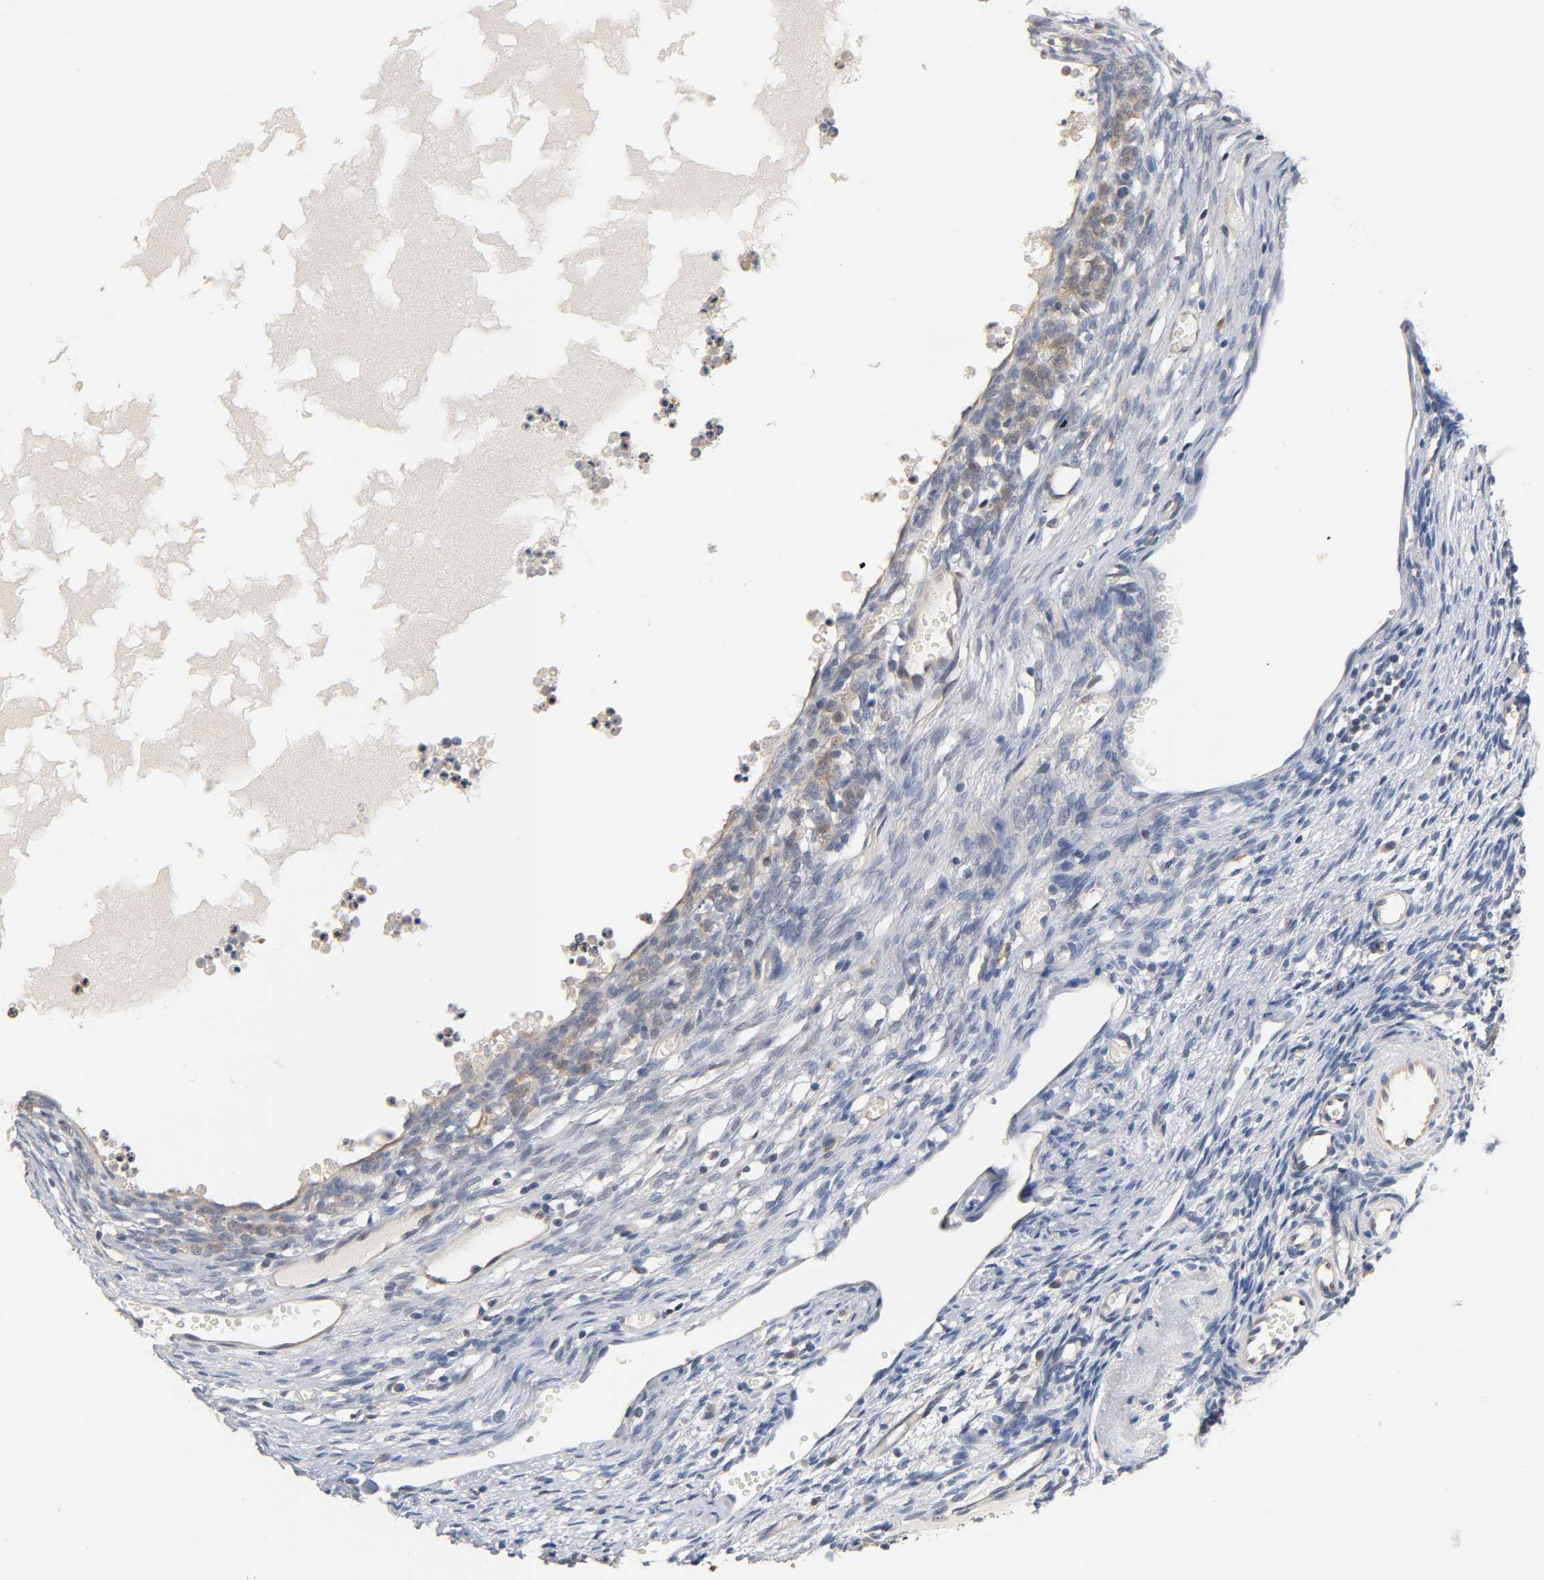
{"staining": {"intensity": "weak", "quantity": "25%-75%", "location": "cytoplasmic/membranous"}, "tissue": "ovary", "cell_type": "Ovarian stroma cells", "image_type": "normal", "snomed": [{"axis": "morphology", "description": "Normal tissue, NOS"}, {"axis": "topography", "description": "Ovary"}], "caption": "High-magnification brightfield microscopy of unremarkable ovary stained with DAB (3,3'-diaminobenzidine) (brown) and counterstained with hematoxylin (blue). ovarian stroma cells exhibit weak cytoplasmic/membranous expression is present in about25%-75% of cells.", "gene": "FYN", "patient": {"sex": "female", "age": 35}}